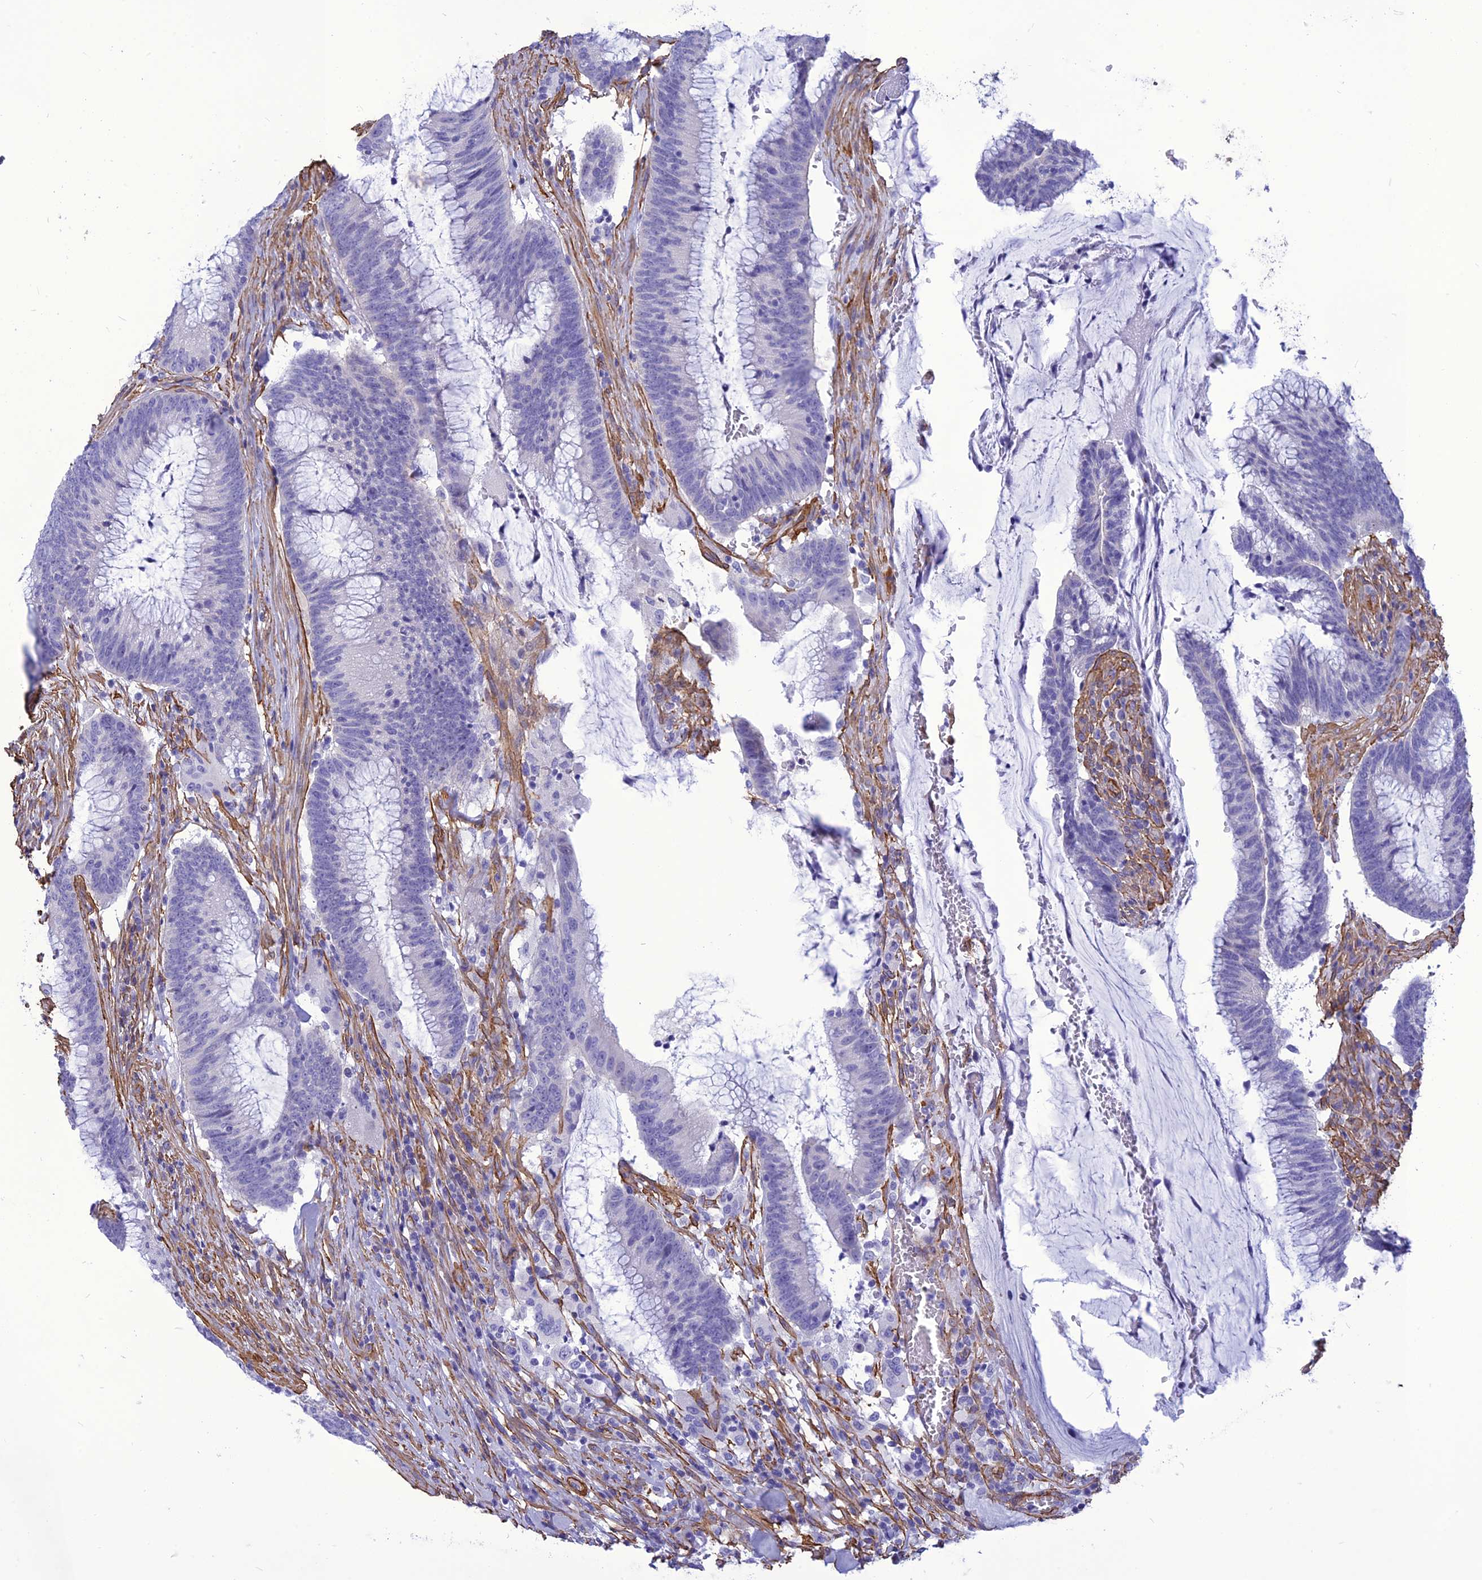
{"staining": {"intensity": "negative", "quantity": "none", "location": "none"}, "tissue": "colorectal cancer", "cell_type": "Tumor cells", "image_type": "cancer", "snomed": [{"axis": "morphology", "description": "Adenocarcinoma, NOS"}, {"axis": "topography", "description": "Rectum"}], "caption": "There is no significant expression in tumor cells of colorectal cancer (adenocarcinoma).", "gene": "NKD1", "patient": {"sex": "female", "age": 77}}